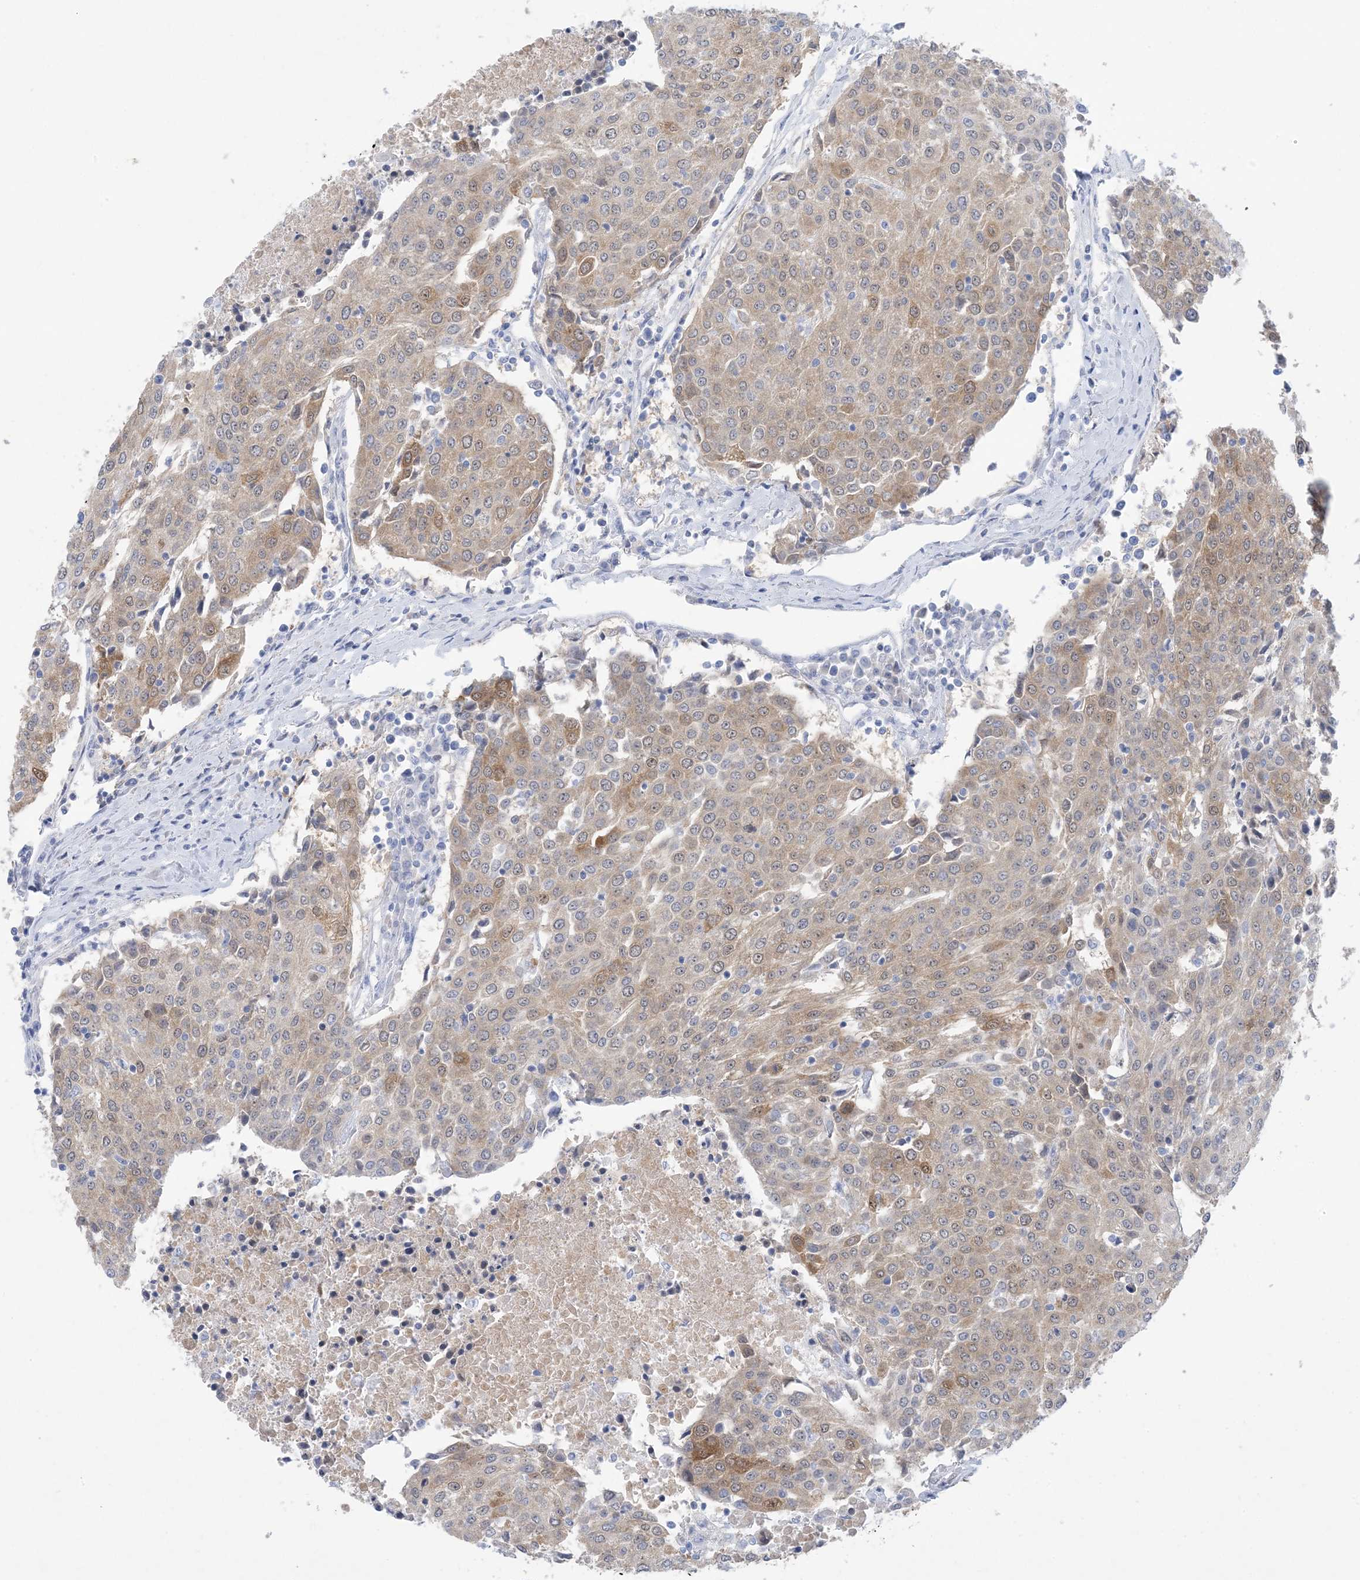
{"staining": {"intensity": "moderate", "quantity": "25%-75%", "location": "cytoplasmic/membranous"}, "tissue": "urothelial cancer", "cell_type": "Tumor cells", "image_type": "cancer", "snomed": [{"axis": "morphology", "description": "Urothelial carcinoma, High grade"}, {"axis": "topography", "description": "Urinary bladder"}], "caption": "An image showing moderate cytoplasmic/membranous expression in approximately 25%-75% of tumor cells in urothelial carcinoma (high-grade), as visualized by brown immunohistochemical staining.", "gene": "SH3YL1", "patient": {"sex": "female", "age": 85}}